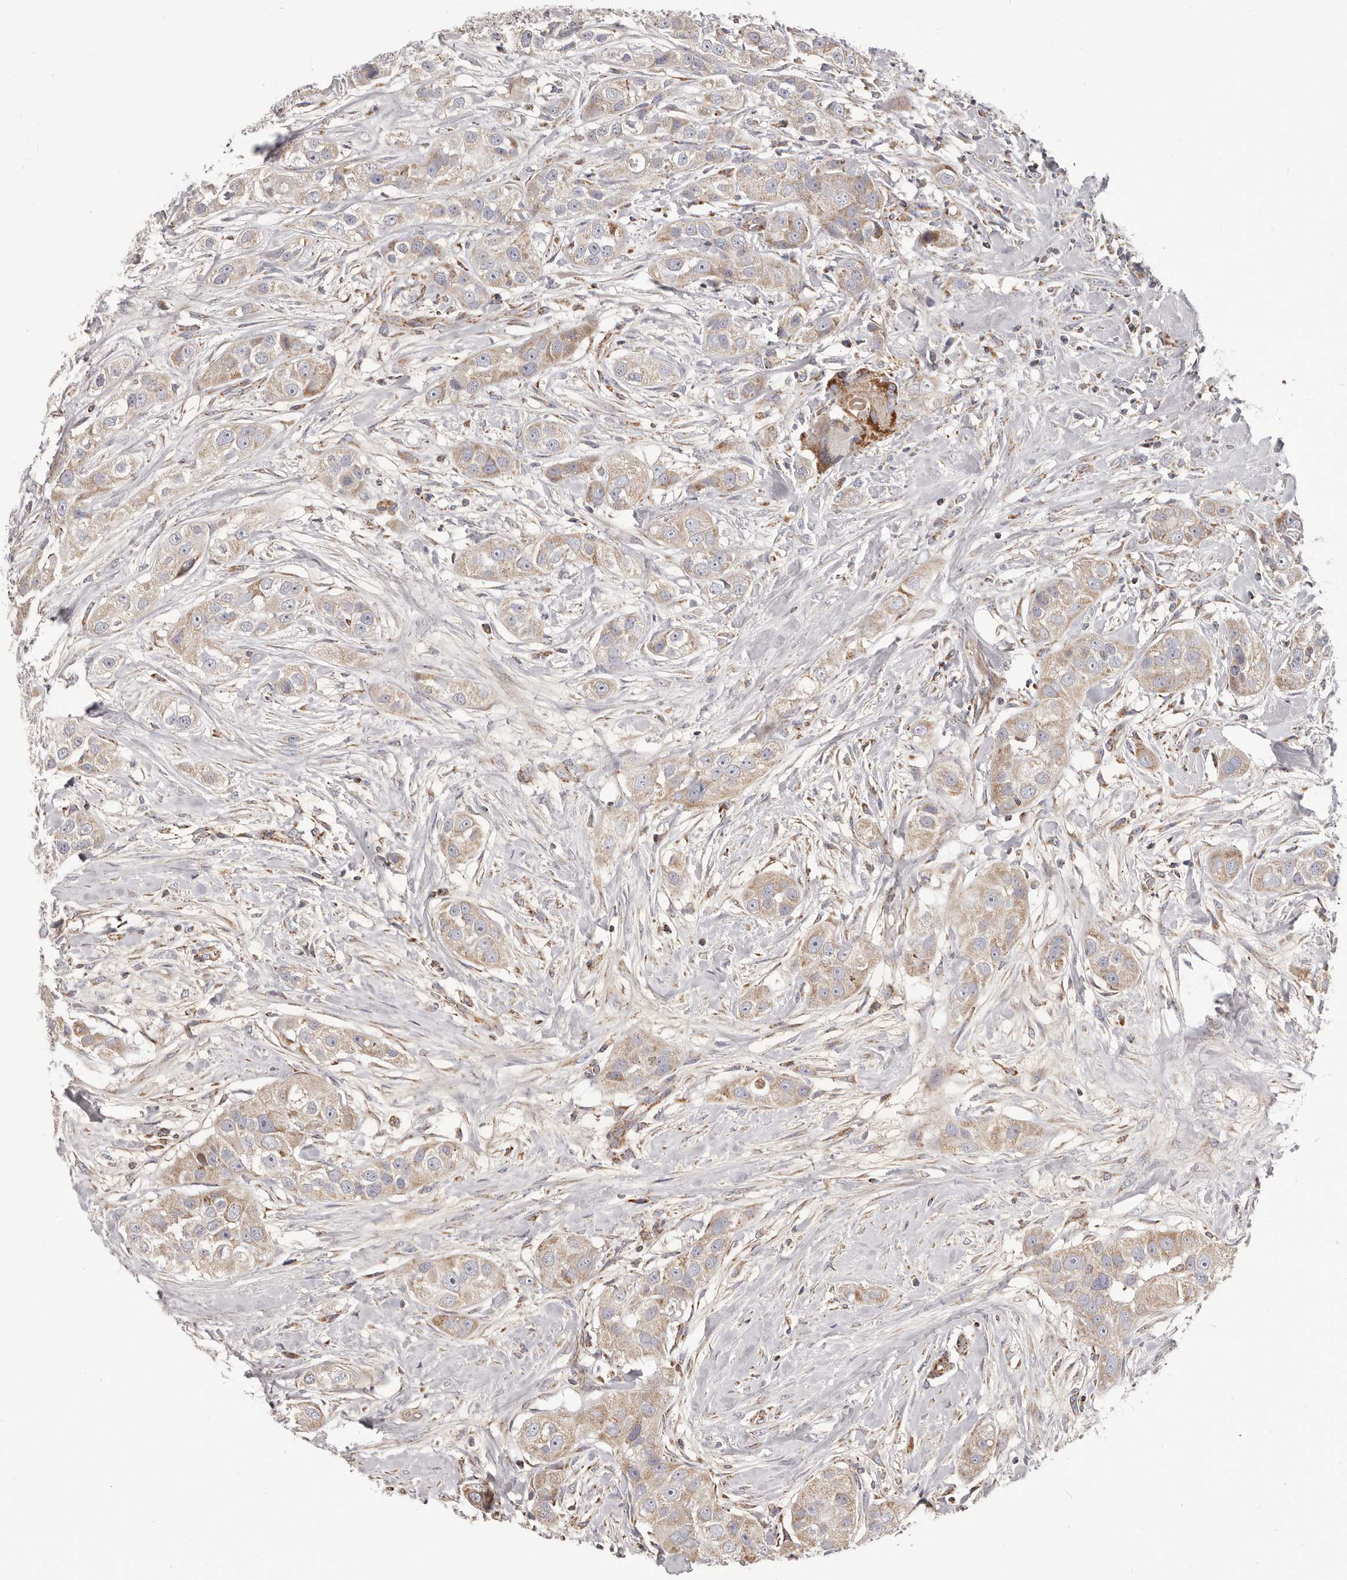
{"staining": {"intensity": "weak", "quantity": ">75%", "location": "cytoplasmic/membranous"}, "tissue": "head and neck cancer", "cell_type": "Tumor cells", "image_type": "cancer", "snomed": [{"axis": "morphology", "description": "Normal tissue, NOS"}, {"axis": "morphology", "description": "Squamous cell carcinoma, NOS"}, {"axis": "topography", "description": "Skeletal muscle"}, {"axis": "topography", "description": "Head-Neck"}], "caption": "The immunohistochemical stain highlights weak cytoplasmic/membranous expression in tumor cells of head and neck squamous cell carcinoma tissue.", "gene": "CHRM2", "patient": {"sex": "male", "age": 51}}